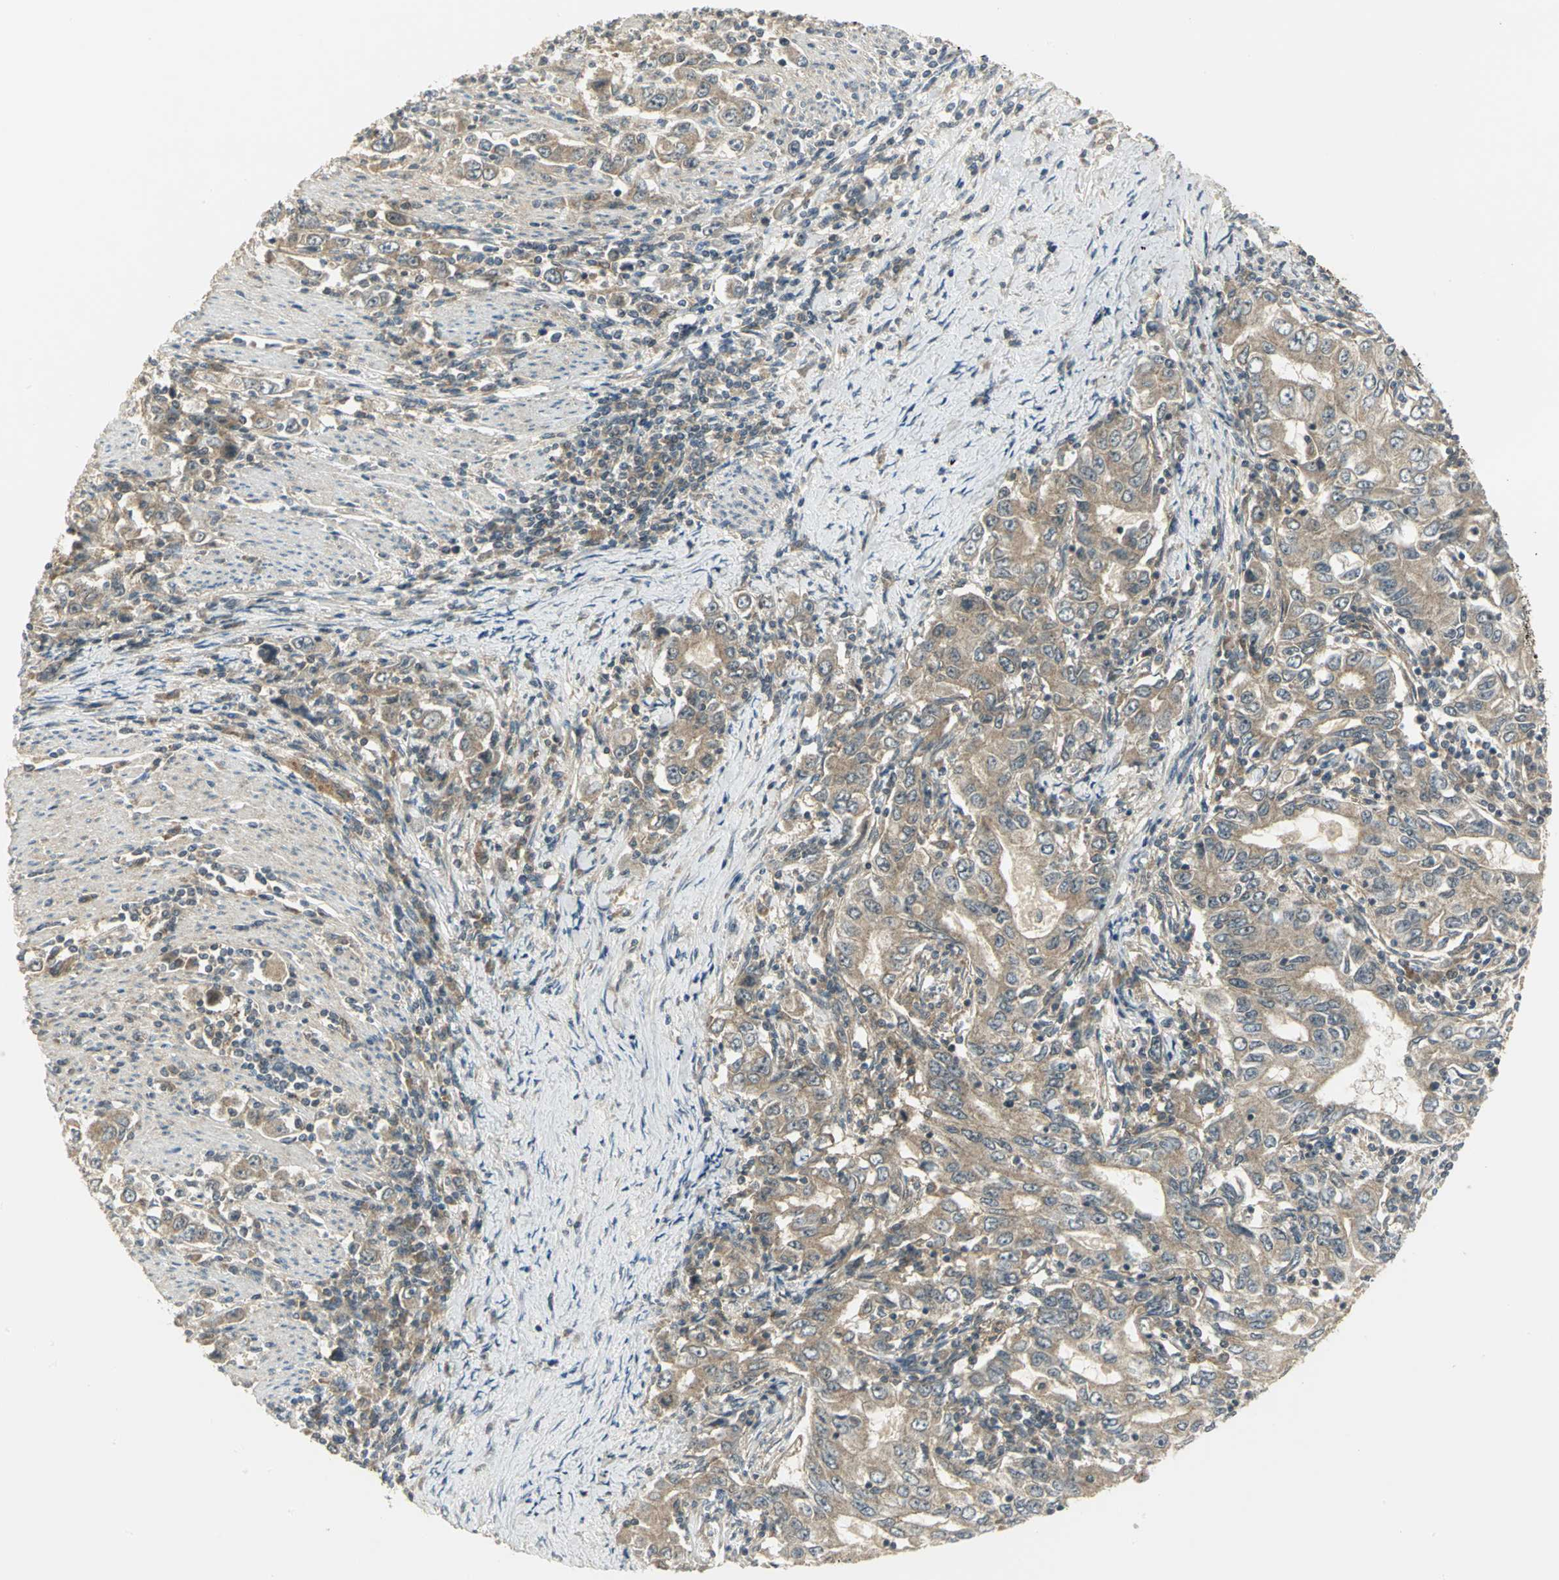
{"staining": {"intensity": "moderate", "quantity": ">75%", "location": "cytoplasmic/membranous"}, "tissue": "stomach cancer", "cell_type": "Tumor cells", "image_type": "cancer", "snomed": [{"axis": "morphology", "description": "Adenocarcinoma, NOS"}, {"axis": "topography", "description": "Stomach, lower"}], "caption": "High-power microscopy captured an IHC micrograph of stomach cancer, revealing moderate cytoplasmic/membranous staining in approximately >75% of tumor cells.", "gene": "MAPK8IP3", "patient": {"sex": "female", "age": 72}}